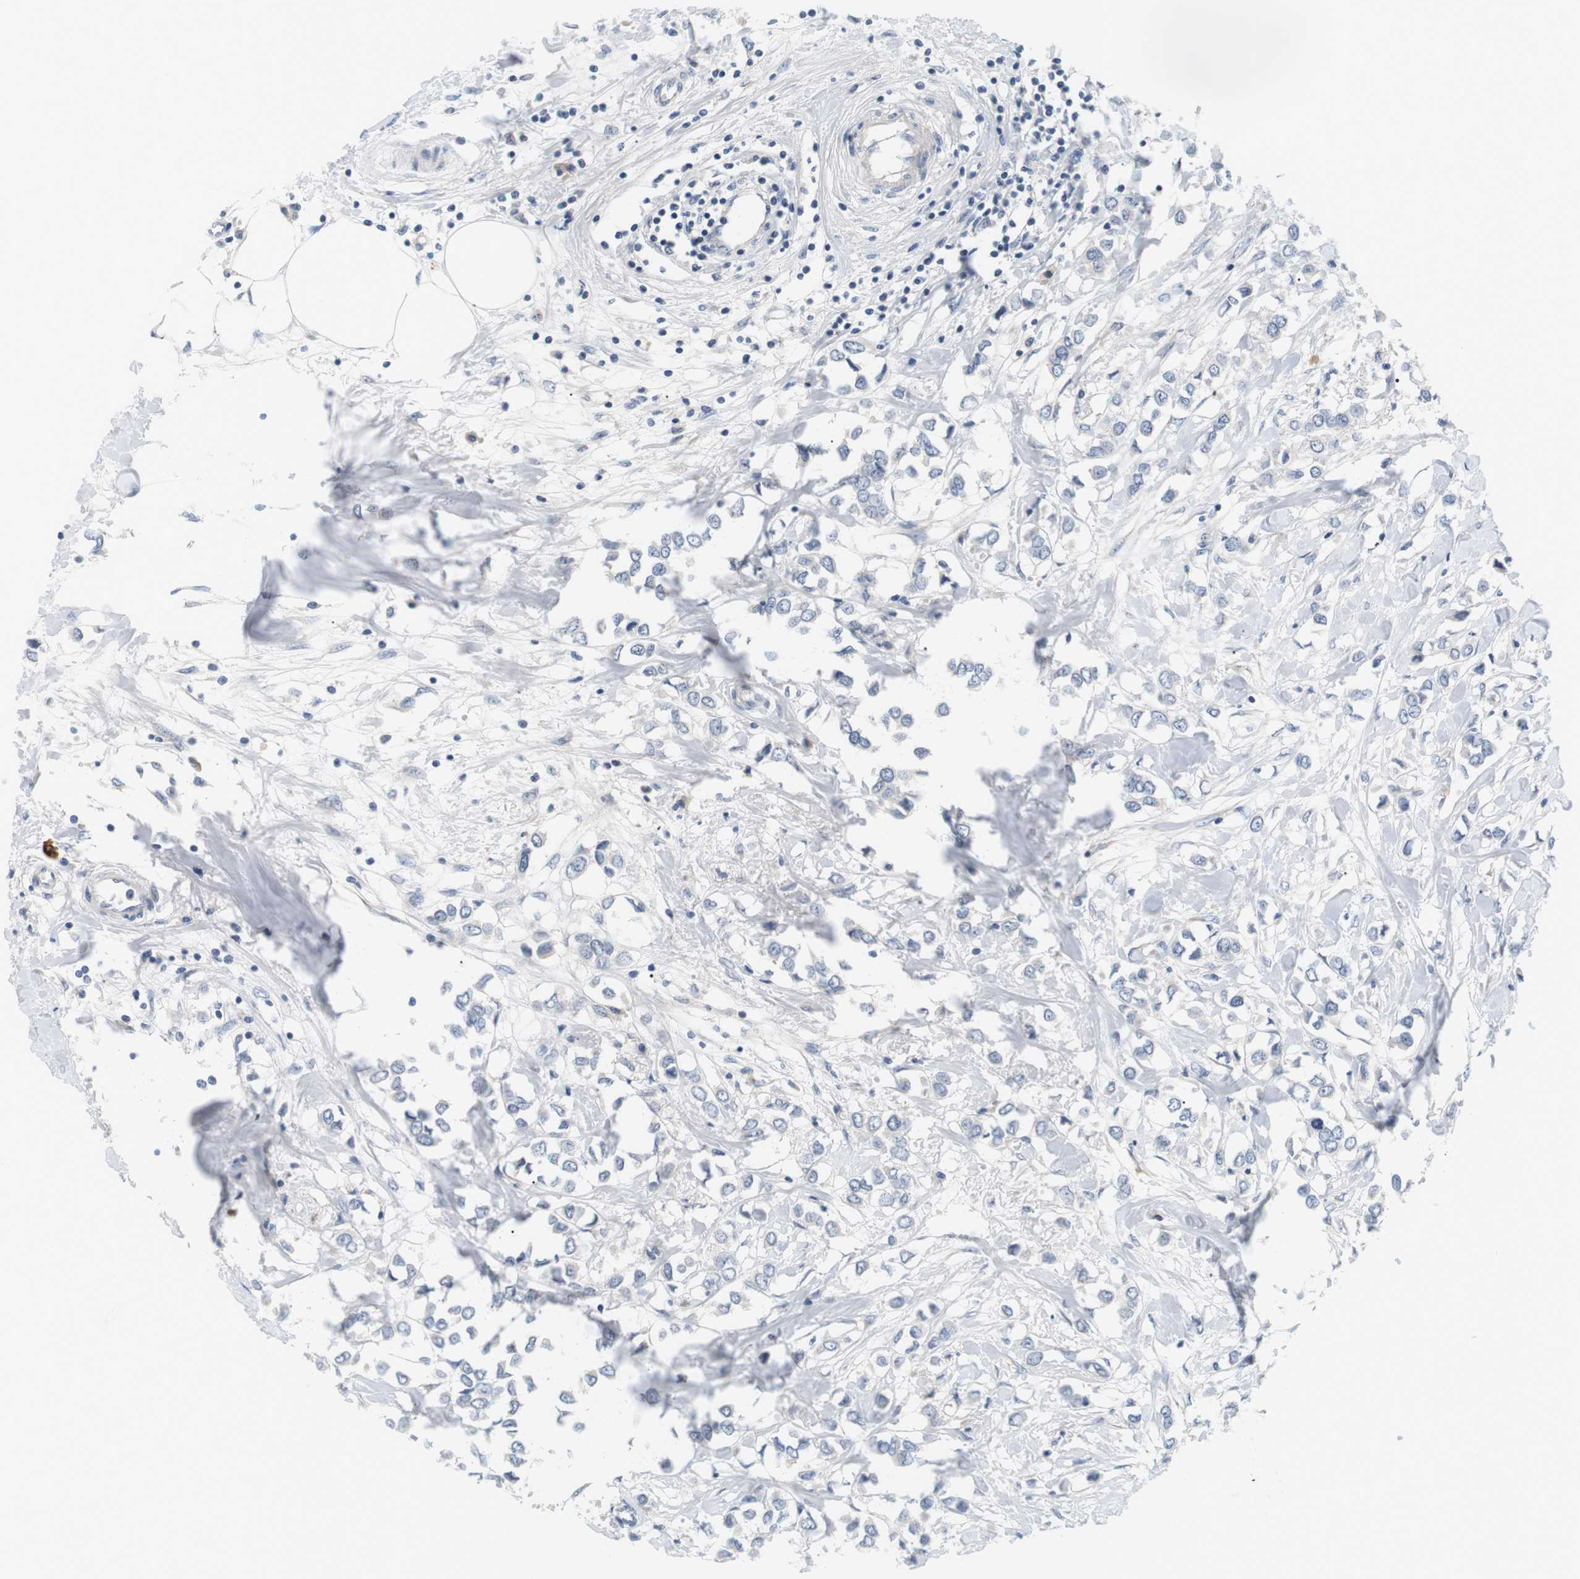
{"staining": {"intensity": "negative", "quantity": "none", "location": "none"}, "tissue": "breast cancer", "cell_type": "Tumor cells", "image_type": "cancer", "snomed": [{"axis": "morphology", "description": "Lobular carcinoma"}, {"axis": "topography", "description": "Breast"}], "caption": "Lobular carcinoma (breast) was stained to show a protein in brown. There is no significant positivity in tumor cells. (DAB immunohistochemistry (IHC) with hematoxylin counter stain).", "gene": "EVA1C", "patient": {"sex": "female", "age": 51}}